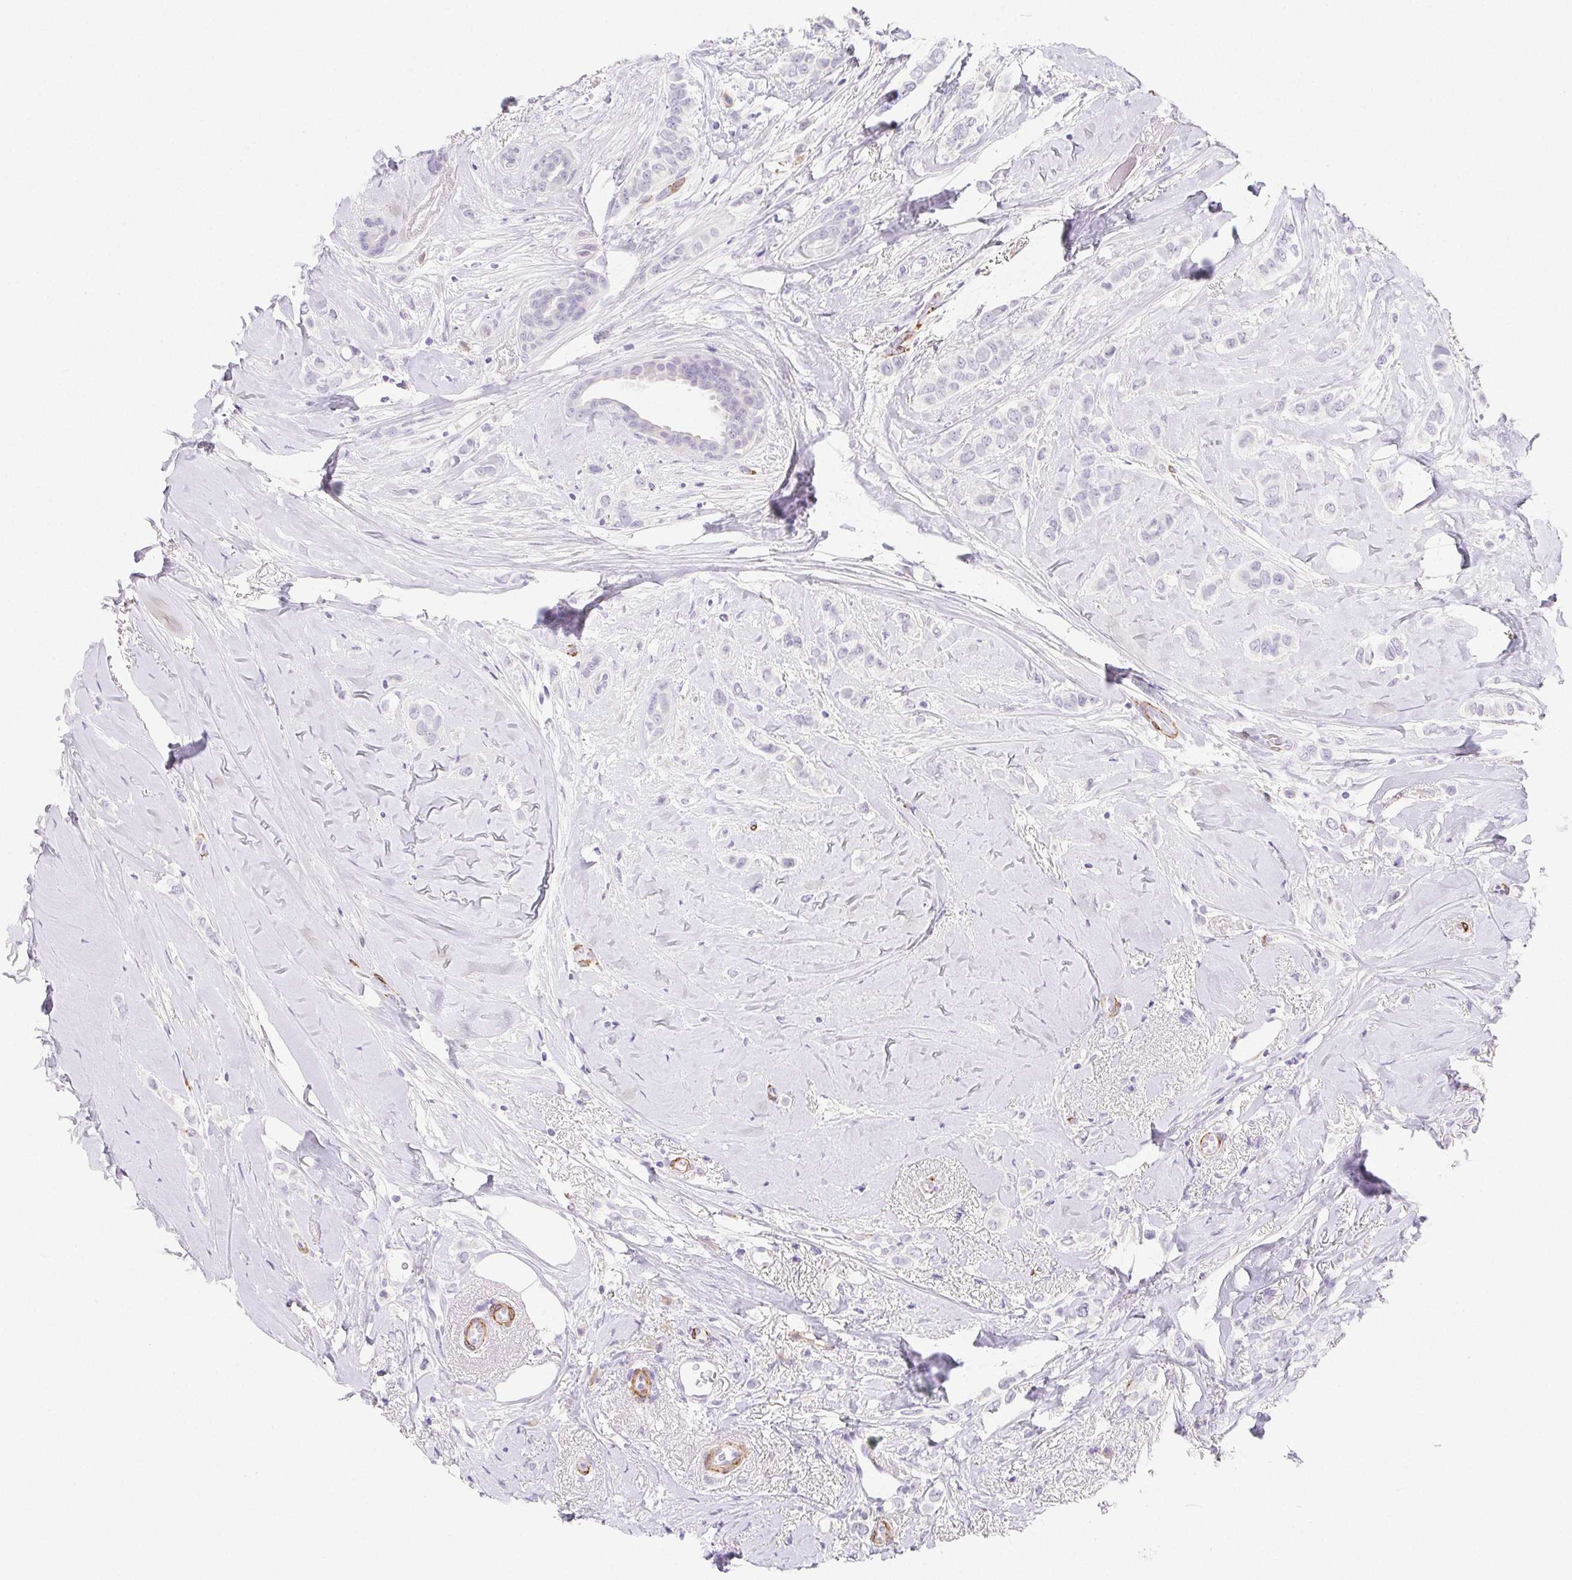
{"staining": {"intensity": "negative", "quantity": "none", "location": "none"}, "tissue": "breast cancer", "cell_type": "Tumor cells", "image_type": "cancer", "snomed": [{"axis": "morphology", "description": "Lobular carcinoma"}, {"axis": "topography", "description": "Breast"}], "caption": "Immunohistochemistry (IHC) image of human lobular carcinoma (breast) stained for a protein (brown), which exhibits no staining in tumor cells.", "gene": "HRC", "patient": {"sex": "female", "age": 66}}